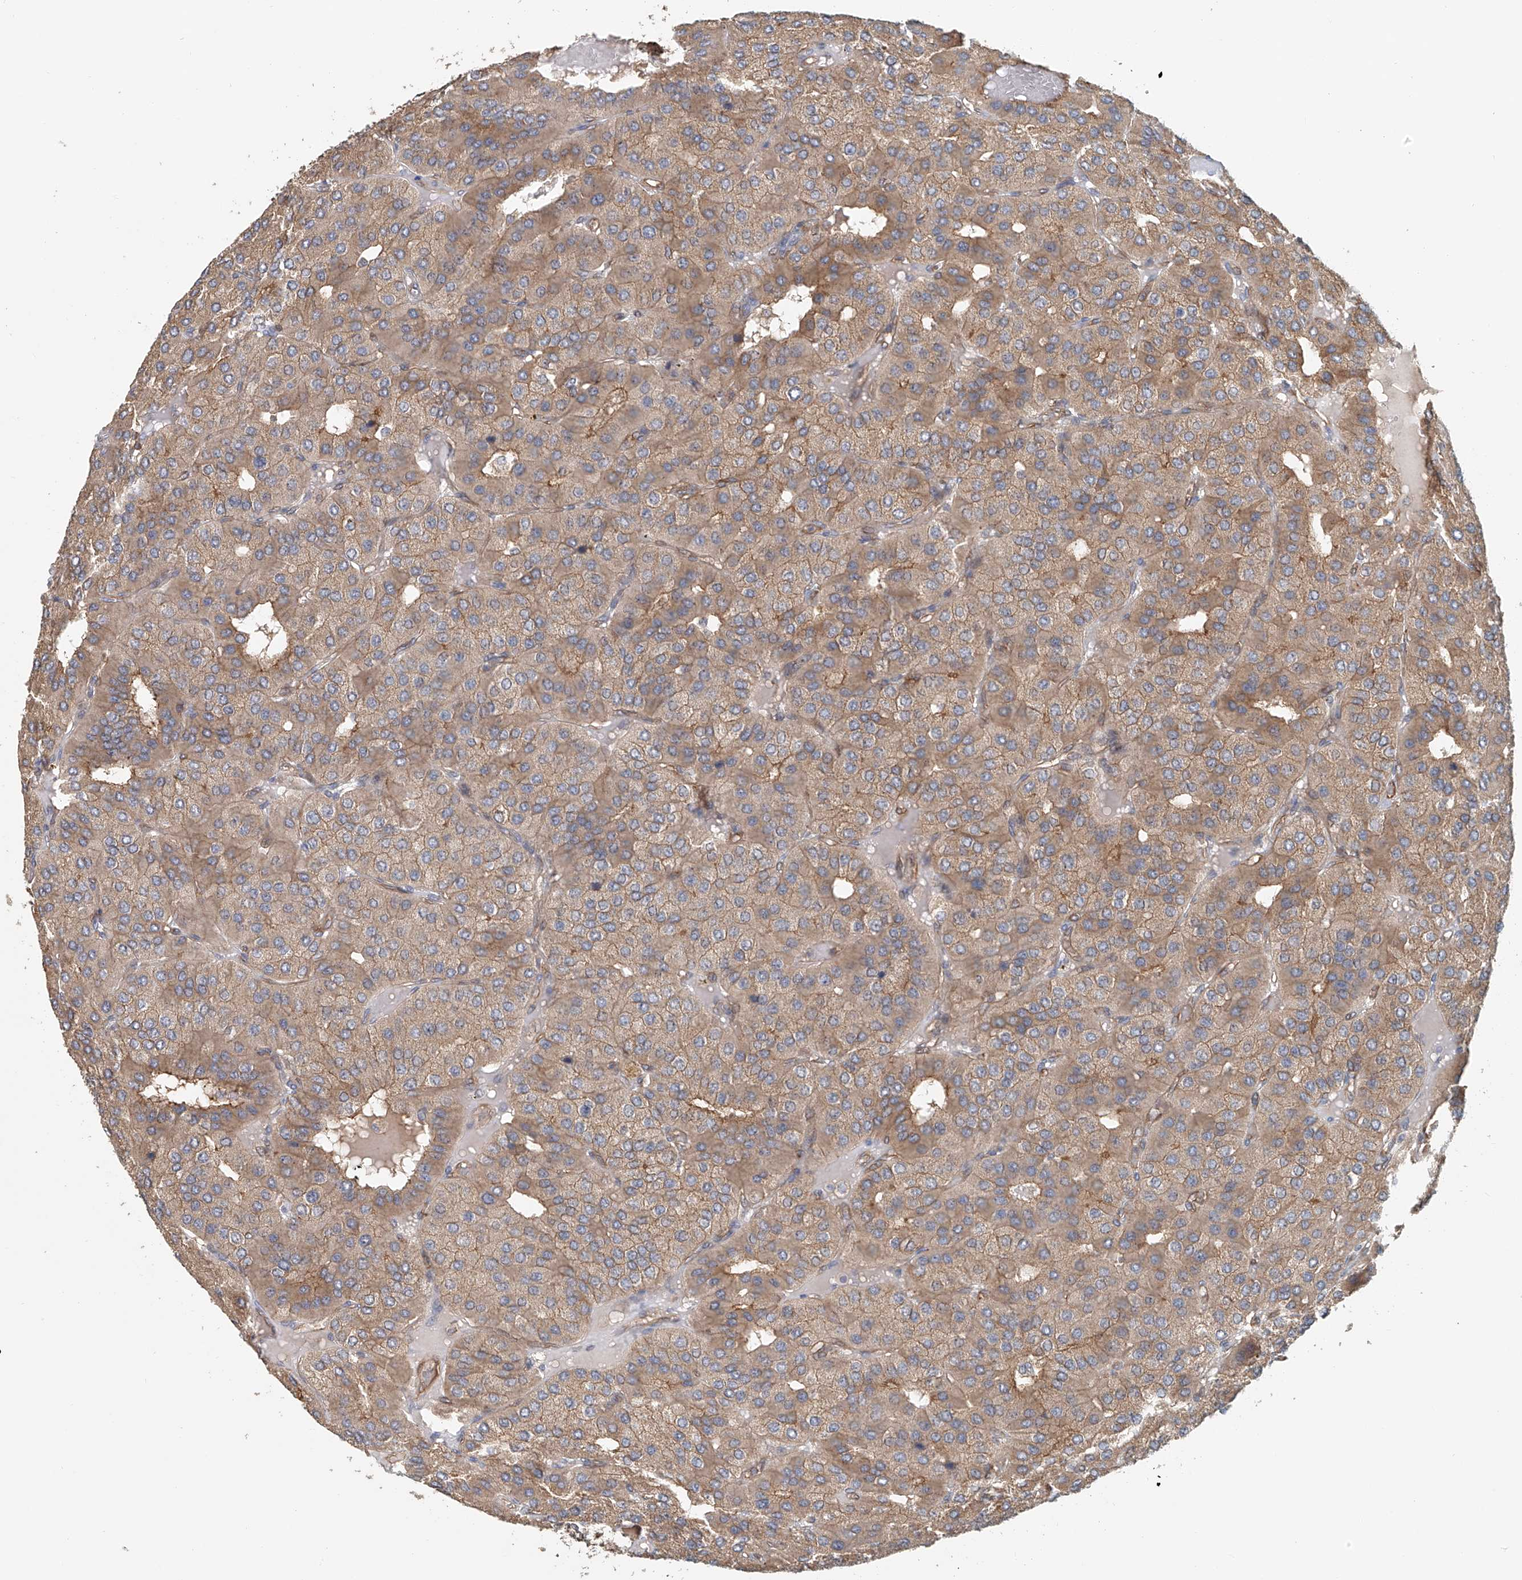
{"staining": {"intensity": "weak", "quantity": ">75%", "location": "cytoplasmic/membranous"}, "tissue": "parathyroid gland", "cell_type": "Glandular cells", "image_type": "normal", "snomed": [{"axis": "morphology", "description": "Normal tissue, NOS"}, {"axis": "morphology", "description": "Adenoma, NOS"}, {"axis": "topography", "description": "Parathyroid gland"}], "caption": "Weak cytoplasmic/membranous expression is seen in about >75% of glandular cells in normal parathyroid gland. The protein of interest is stained brown, and the nuclei are stained in blue (DAB IHC with brightfield microscopy, high magnification).", "gene": "FRYL", "patient": {"sex": "female", "age": 86}}